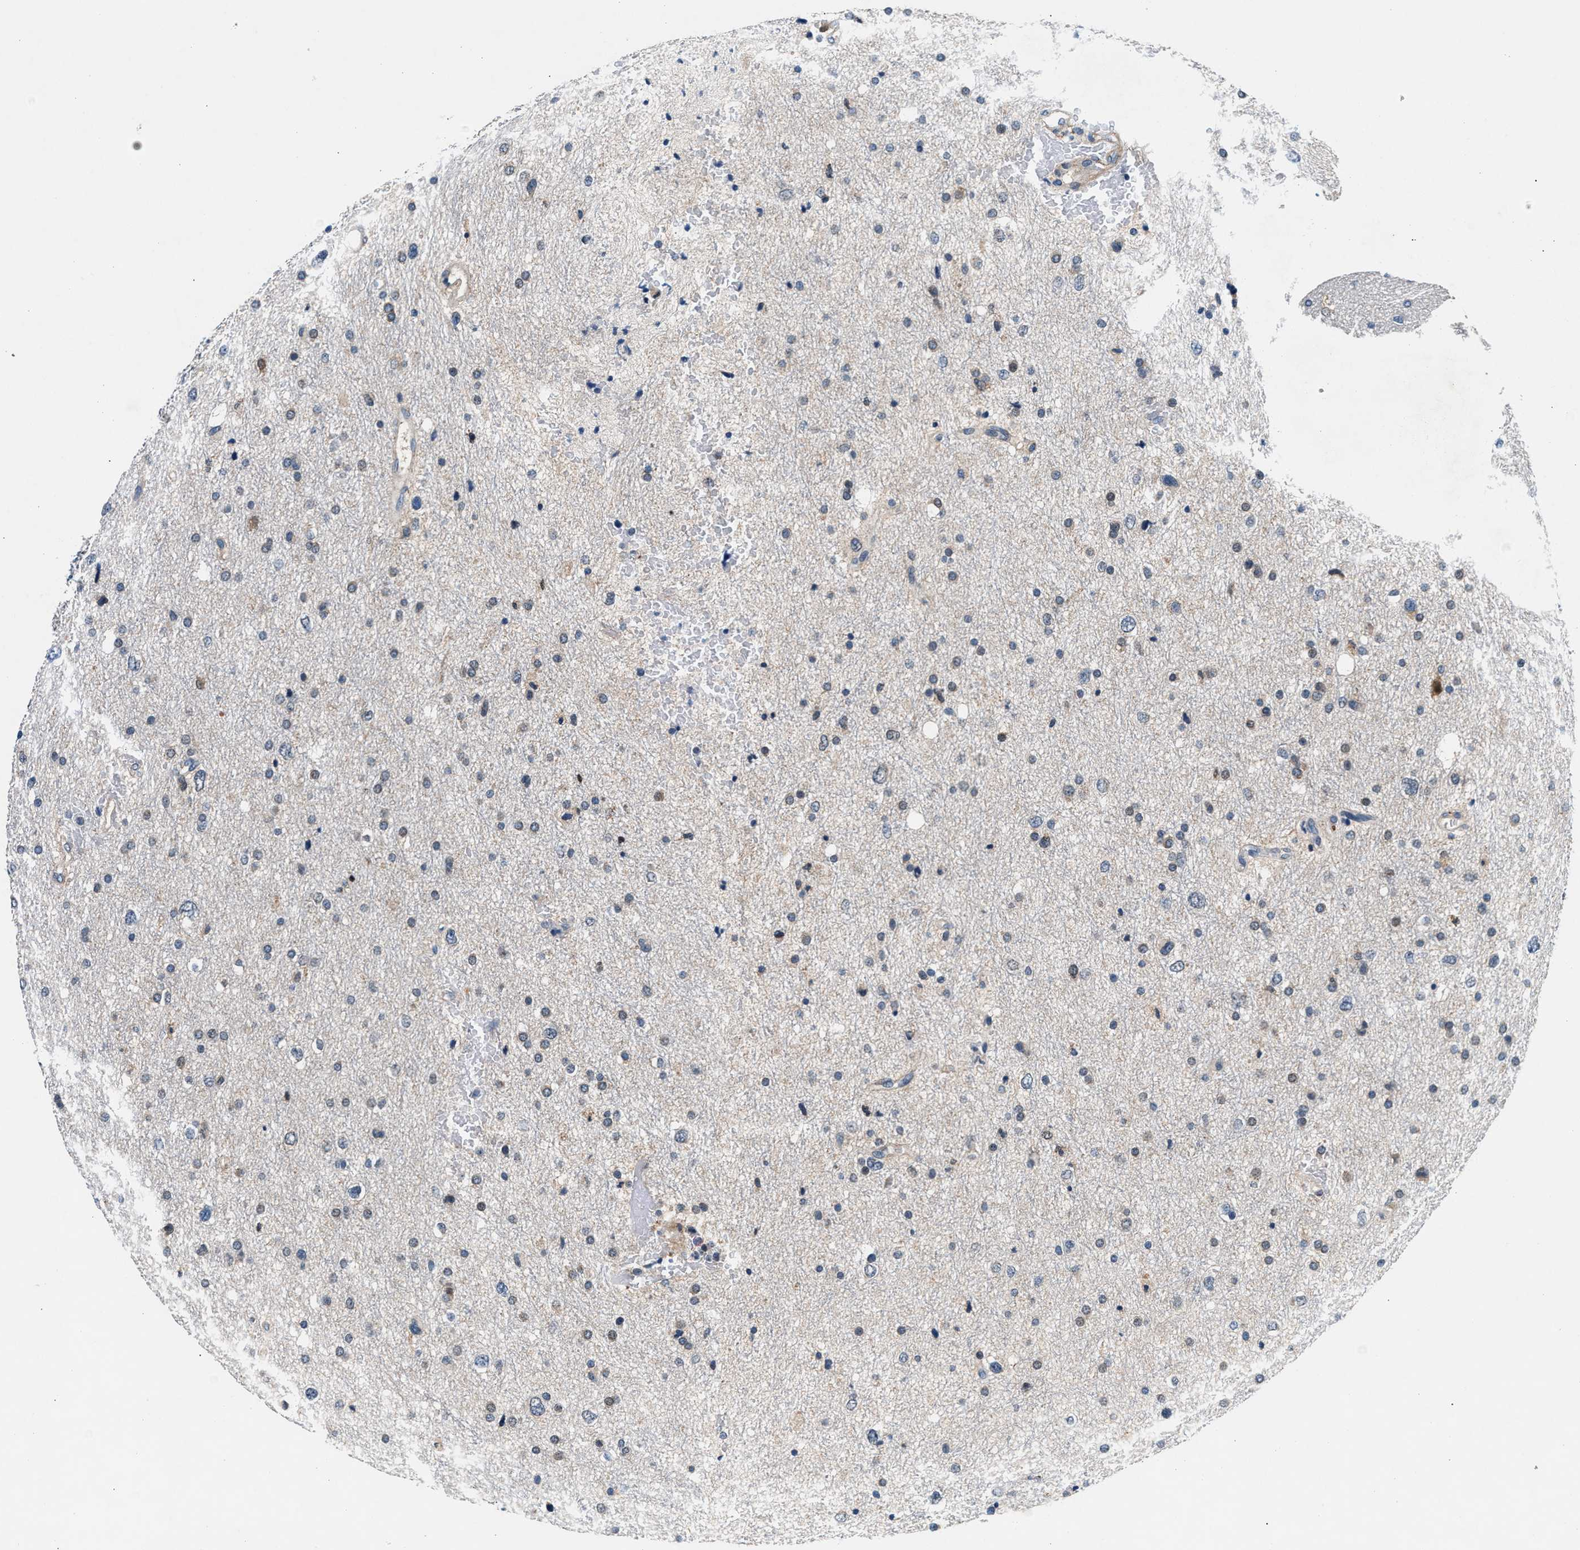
{"staining": {"intensity": "moderate", "quantity": "<25%", "location": "cytoplasmic/membranous"}, "tissue": "glioma", "cell_type": "Tumor cells", "image_type": "cancer", "snomed": [{"axis": "morphology", "description": "Glioma, malignant, Low grade"}, {"axis": "topography", "description": "Brain"}], "caption": "Immunohistochemical staining of human glioma demonstrates low levels of moderate cytoplasmic/membranous protein expression in about <25% of tumor cells.", "gene": "DENND6B", "patient": {"sex": "female", "age": 37}}